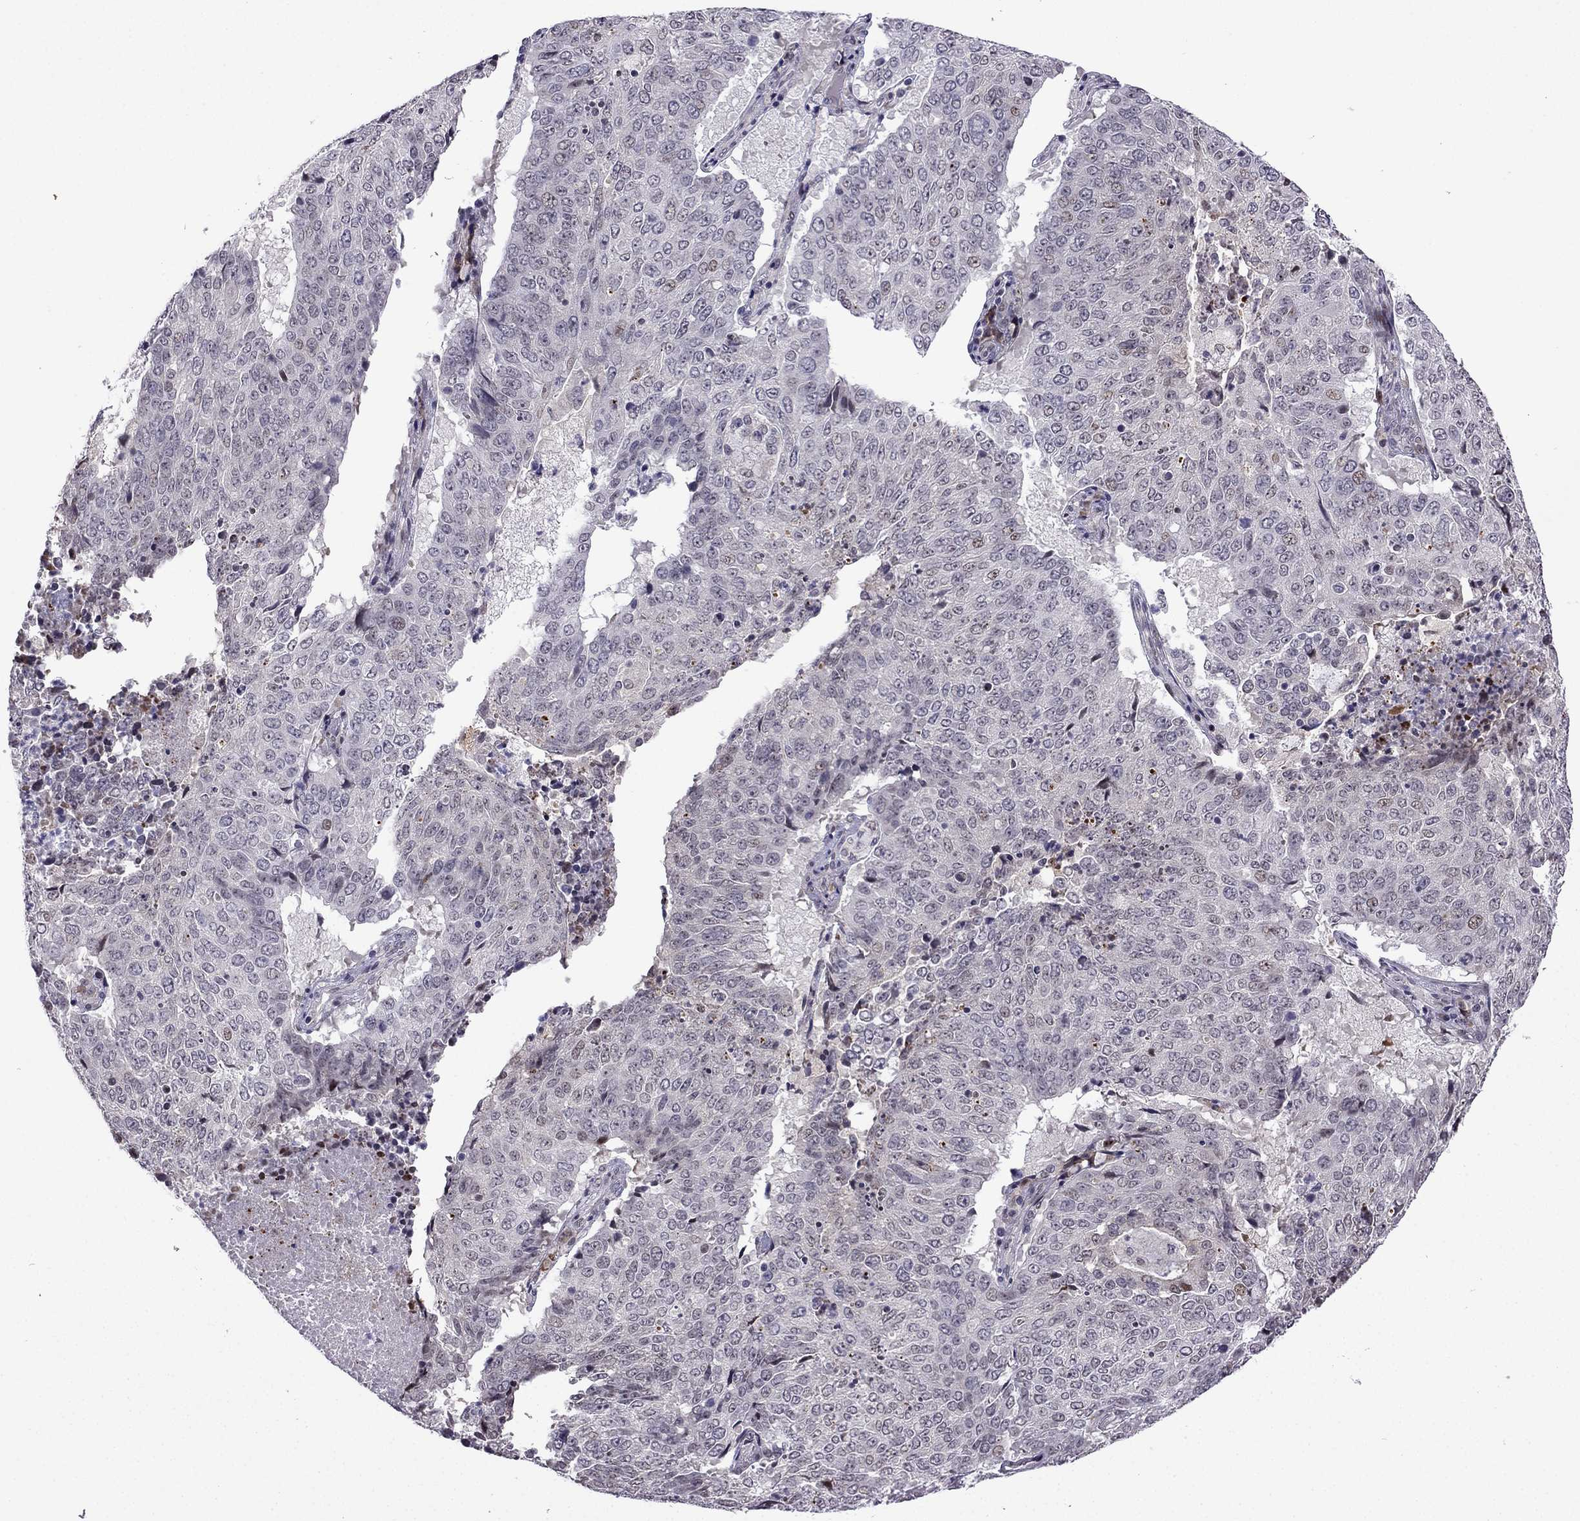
{"staining": {"intensity": "negative", "quantity": "none", "location": "none"}, "tissue": "lung cancer", "cell_type": "Tumor cells", "image_type": "cancer", "snomed": [{"axis": "morphology", "description": "Normal tissue, NOS"}, {"axis": "morphology", "description": "Squamous cell carcinoma, NOS"}, {"axis": "topography", "description": "Bronchus"}, {"axis": "topography", "description": "Lung"}], "caption": "There is no significant staining in tumor cells of lung cancer (squamous cell carcinoma). (DAB (3,3'-diaminobenzidine) IHC with hematoxylin counter stain).", "gene": "FGF3", "patient": {"sex": "male", "age": 64}}